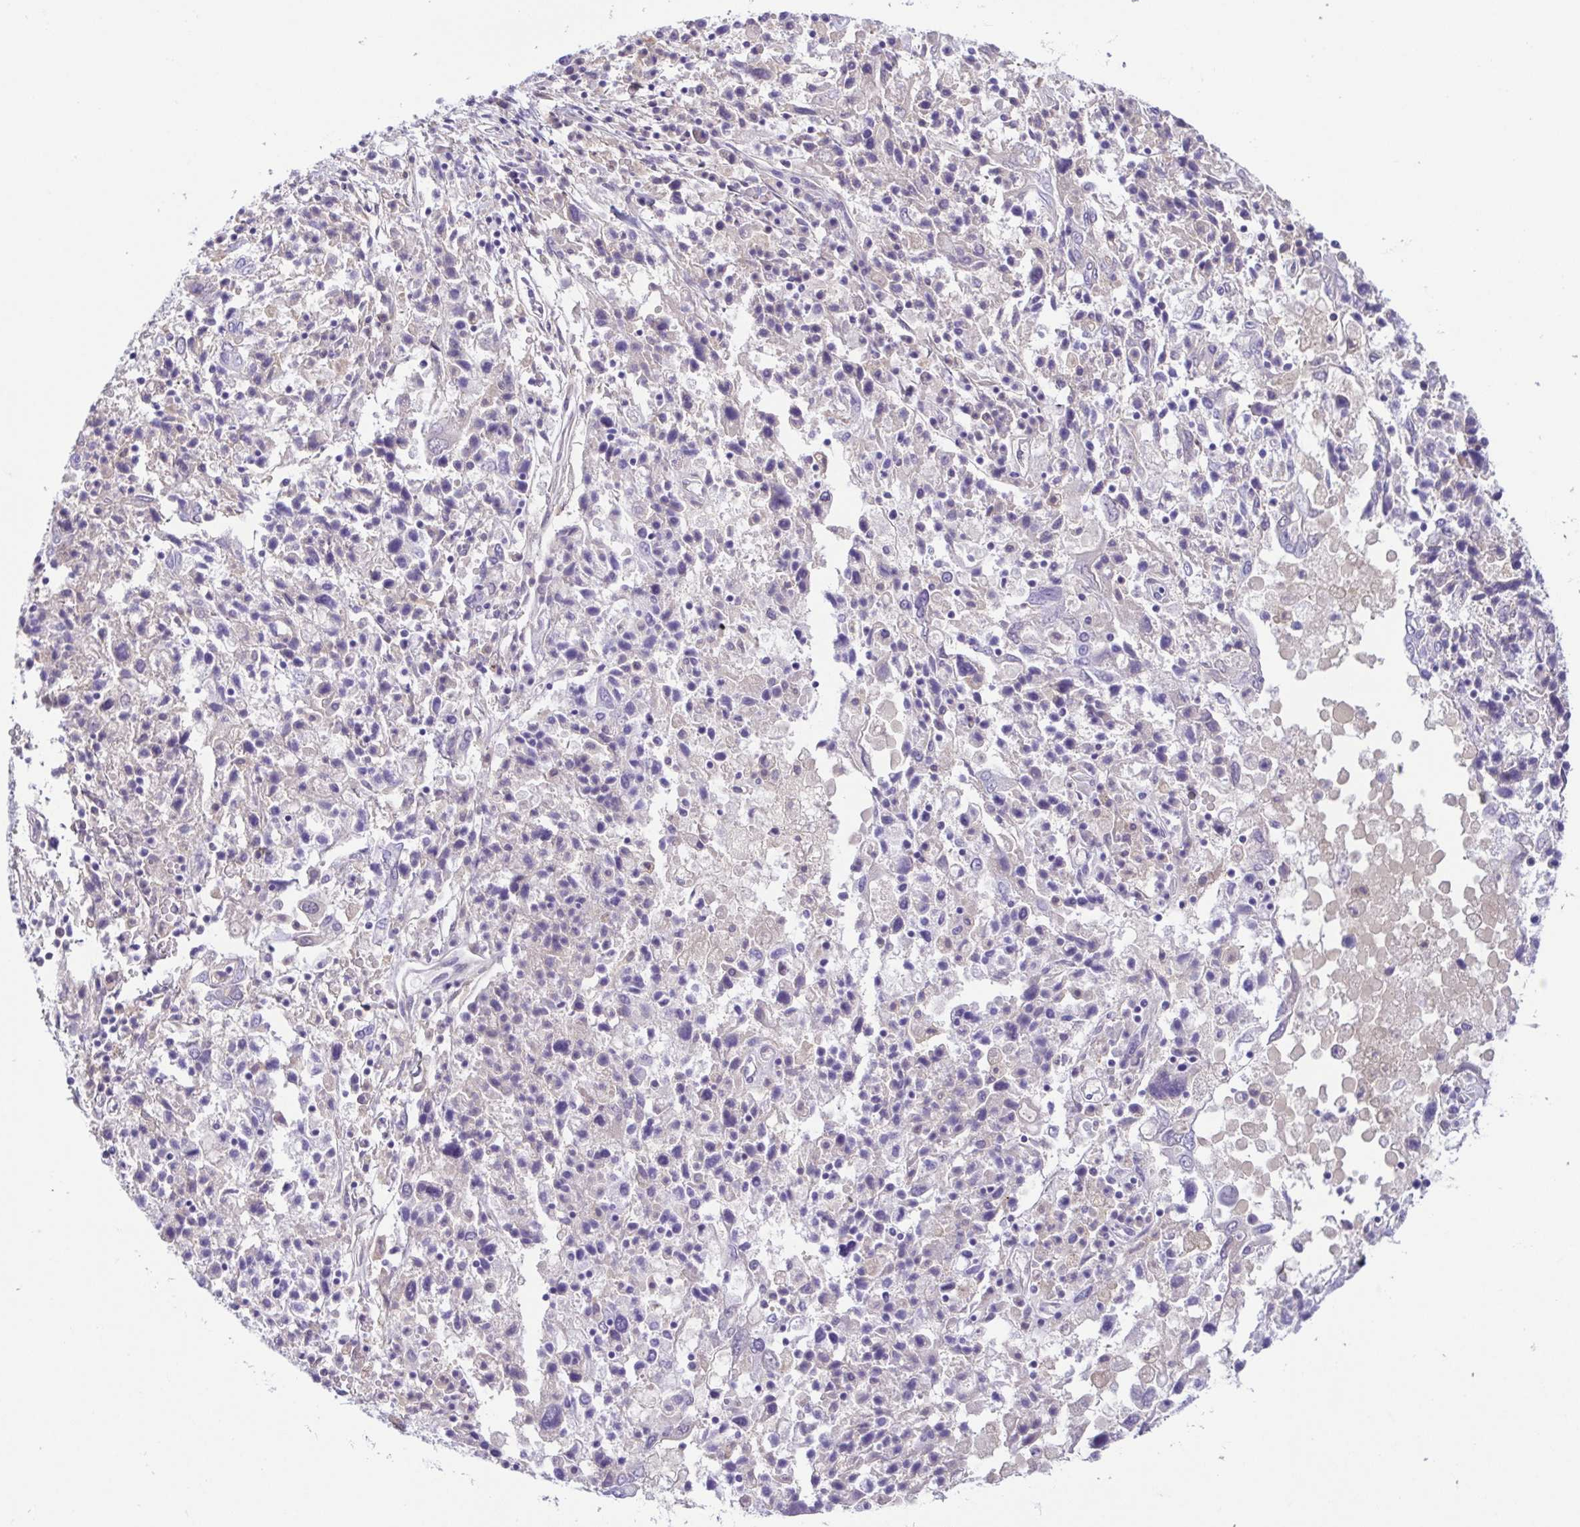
{"staining": {"intensity": "negative", "quantity": "none", "location": "none"}, "tissue": "ovarian cancer", "cell_type": "Tumor cells", "image_type": "cancer", "snomed": [{"axis": "morphology", "description": "Carcinoma, endometroid"}, {"axis": "topography", "description": "Ovary"}], "caption": "Immunohistochemistry of human ovarian cancer (endometroid carcinoma) reveals no staining in tumor cells.", "gene": "A1BG", "patient": {"sex": "female", "age": 62}}